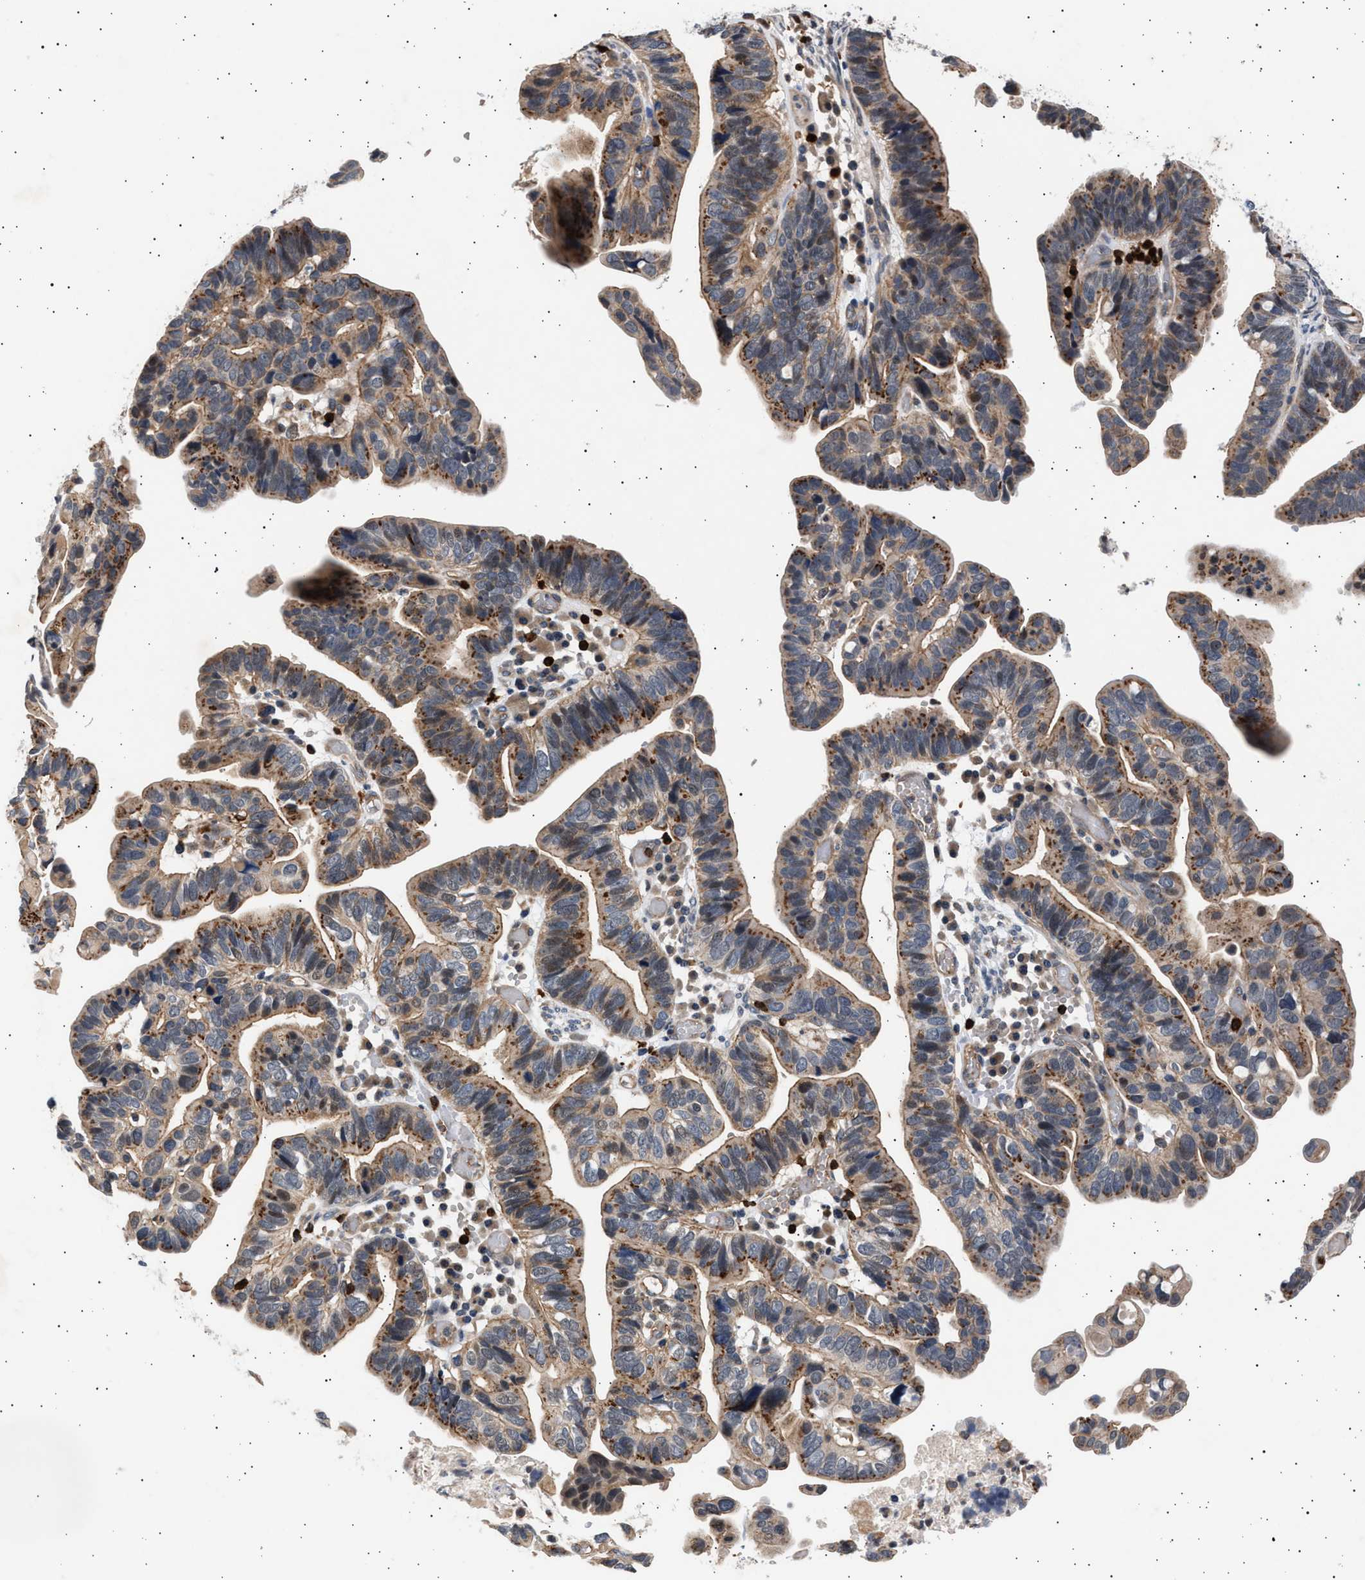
{"staining": {"intensity": "moderate", "quantity": ">75%", "location": "cytoplasmic/membranous"}, "tissue": "ovarian cancer", "cell_type": "Tumor cells", "image_type": "cancer", "snomed": [{"axis": "morphology", "description": "Cystadenocarcinoma, serous, NOS"}, {"axis": "topography", "description": "Ovary"}], "caption": "Ovarian serous cystadenocarcinoma stained with DAB IHC shows medium levels of moderate cytoplasmic/membranous positivity in approximately >75% of tumor cells.", "gene": "GRAP2", "patient": {"sex": "female", "age": 56}}